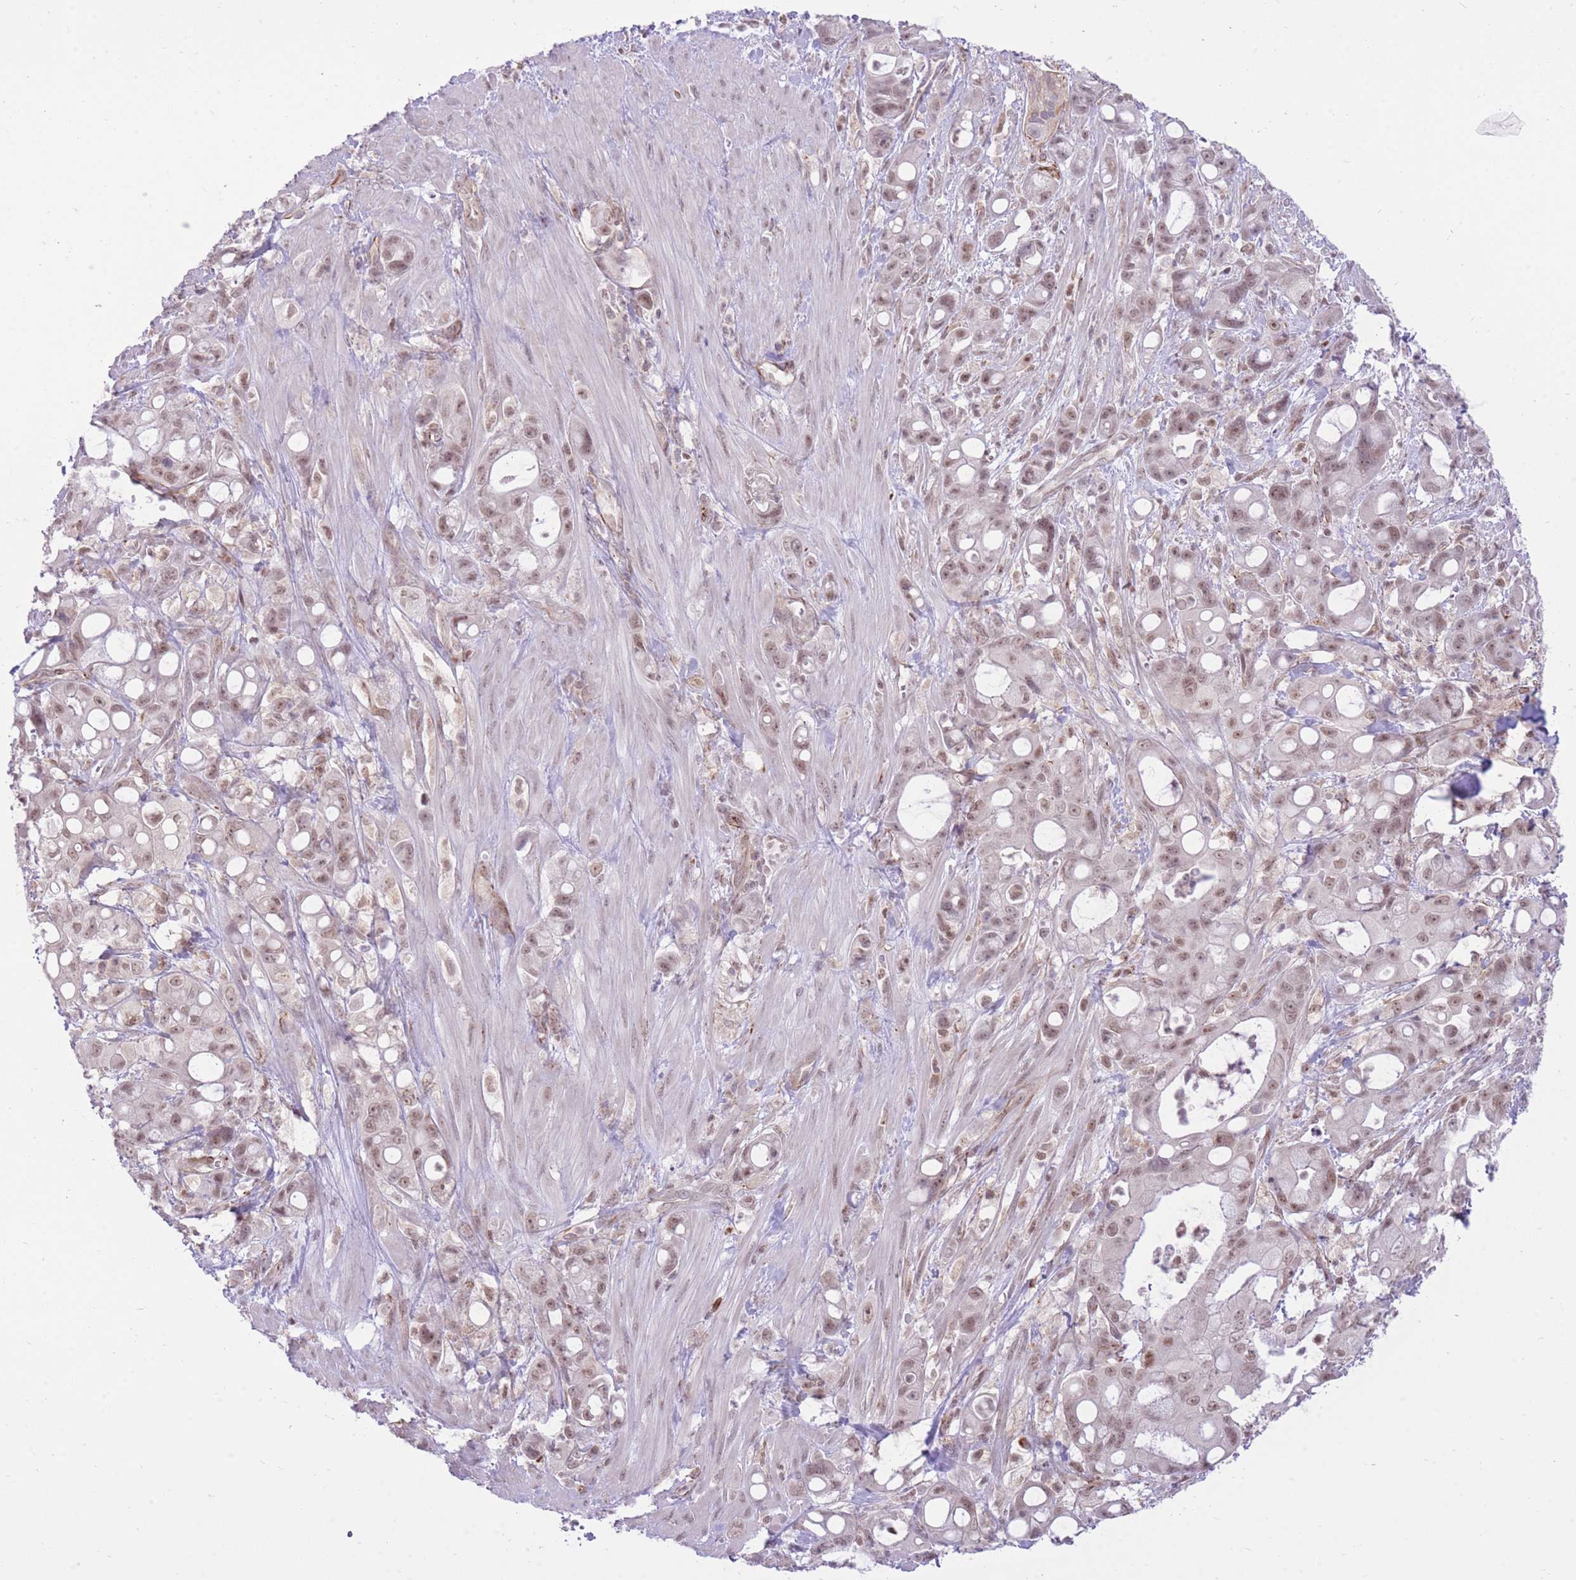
{"staining": {"intensity": "weak", "quantity": ">75%", "location": "nuclear"}, "tissue": "pancreatic cancer", "cell_type": "Tumor cells", "image_type": "cancer", "snomed": [{"axis": "morphology", "description": "Adenocarcinoma, NOS"}, {"axis": "topography", "description": "Pancreas"}], "caption": "Immunohistochemical staining of pancreatic cancer exhibits low levels of weak nuclear protein positivity in approximately >75% of tumor cells. The staining was performed using DAB (3,3'-diaminobenzidine), with brown indicating positive protein expression. Nuclei are stained blue with hematoxylin.", "gene": "ELL", "patient": {"sex": "male", "age": 68}}